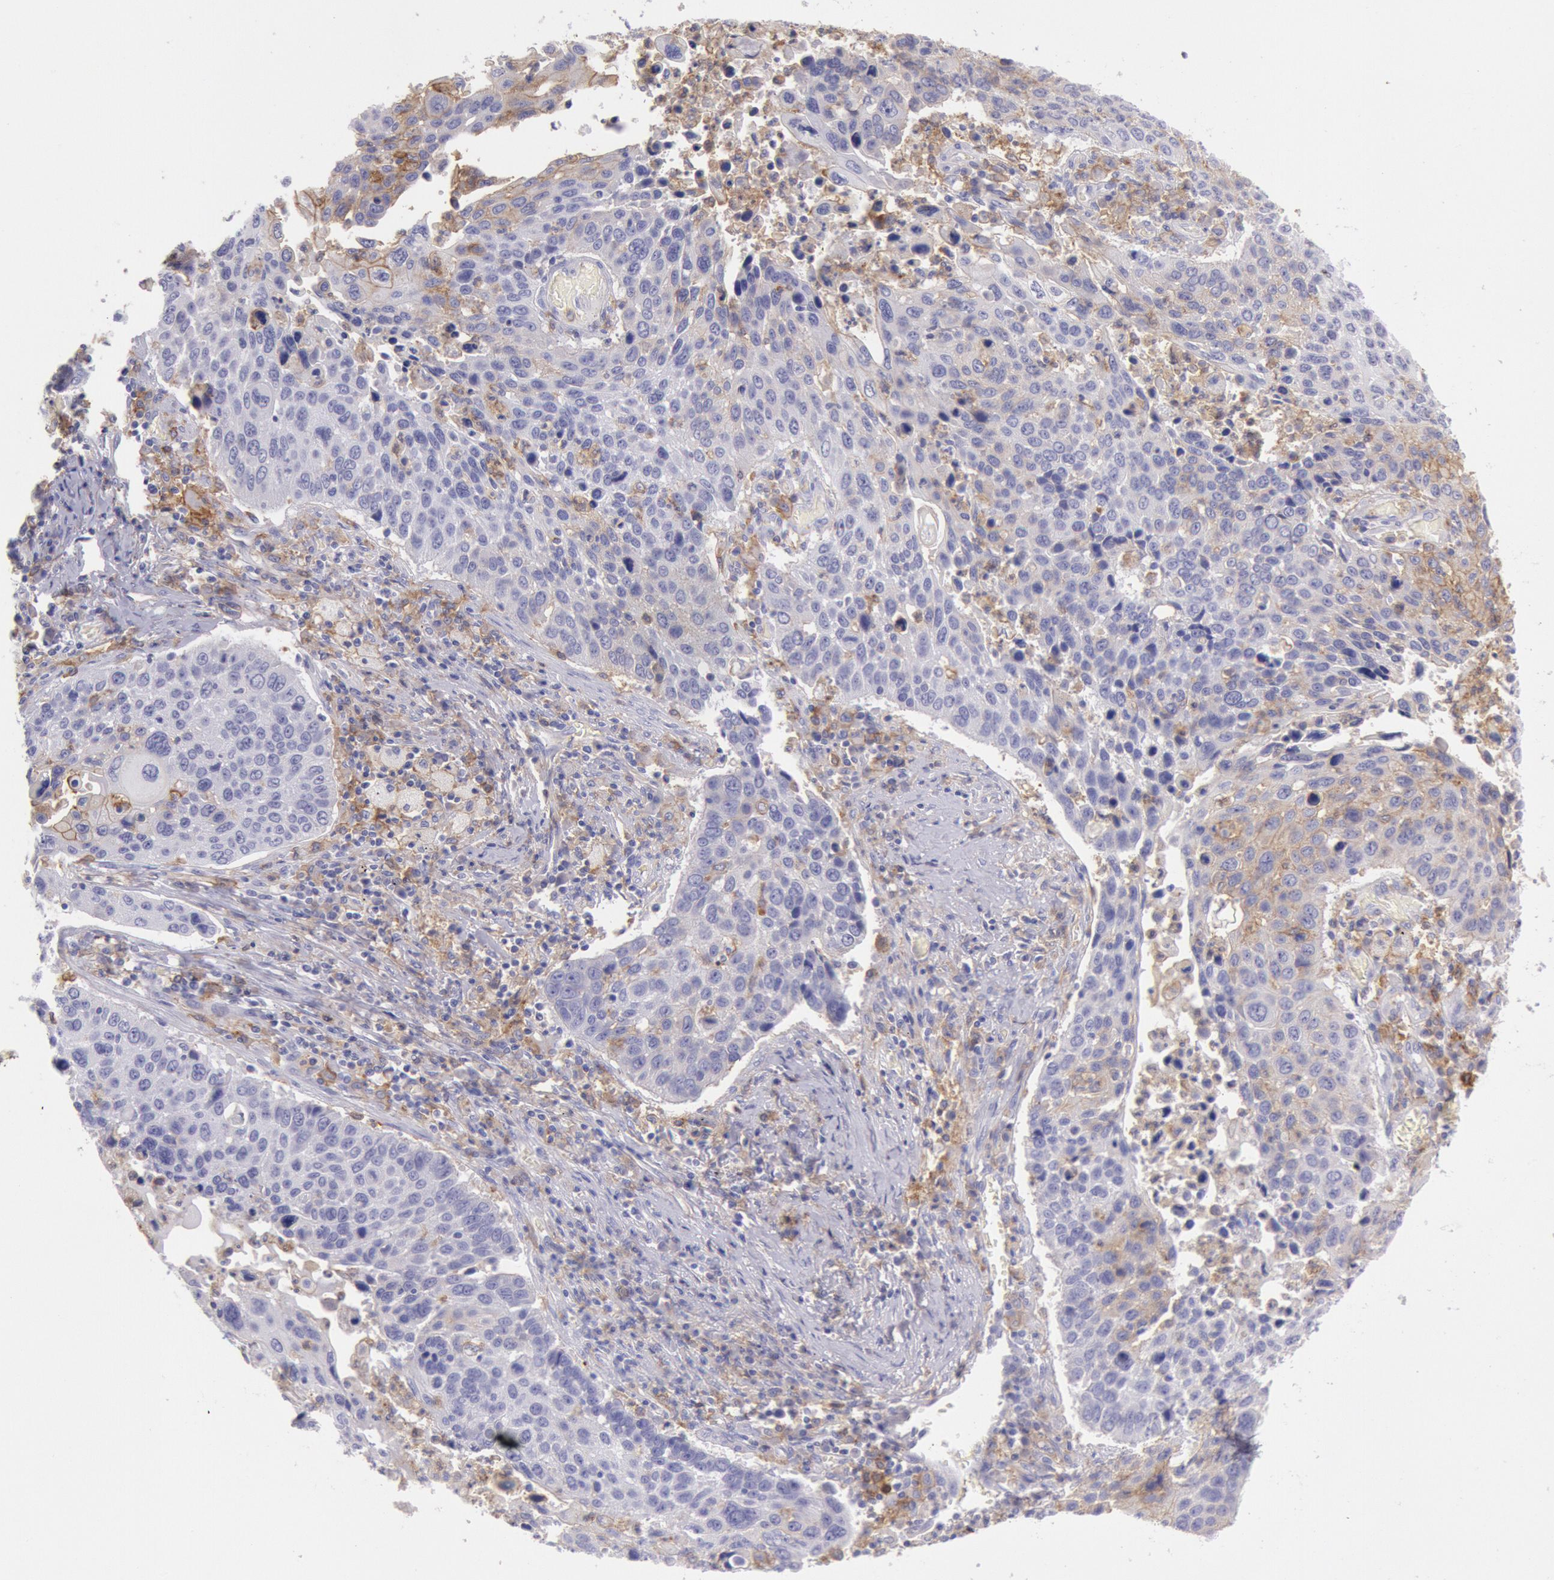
{"staining": {"intensity": "weak", "quantity": "<25%", "location": "cytoplasmic/membranous"}, "tissue": "lung cancer", "cell_type": "Tumor cells", "image_type": "cancer", "snomed": [{"axis": "morphology", "description": "Squamous cell carcinoma, NOS"}, {"axis": "topography", "description": "Lung"}], "caption": "Image shows no protein staining in tumor cells of squamous cell carcinoma (lung) tissue.", "gene": "LYN", "patient": {"sex": "male", "age": 68}}